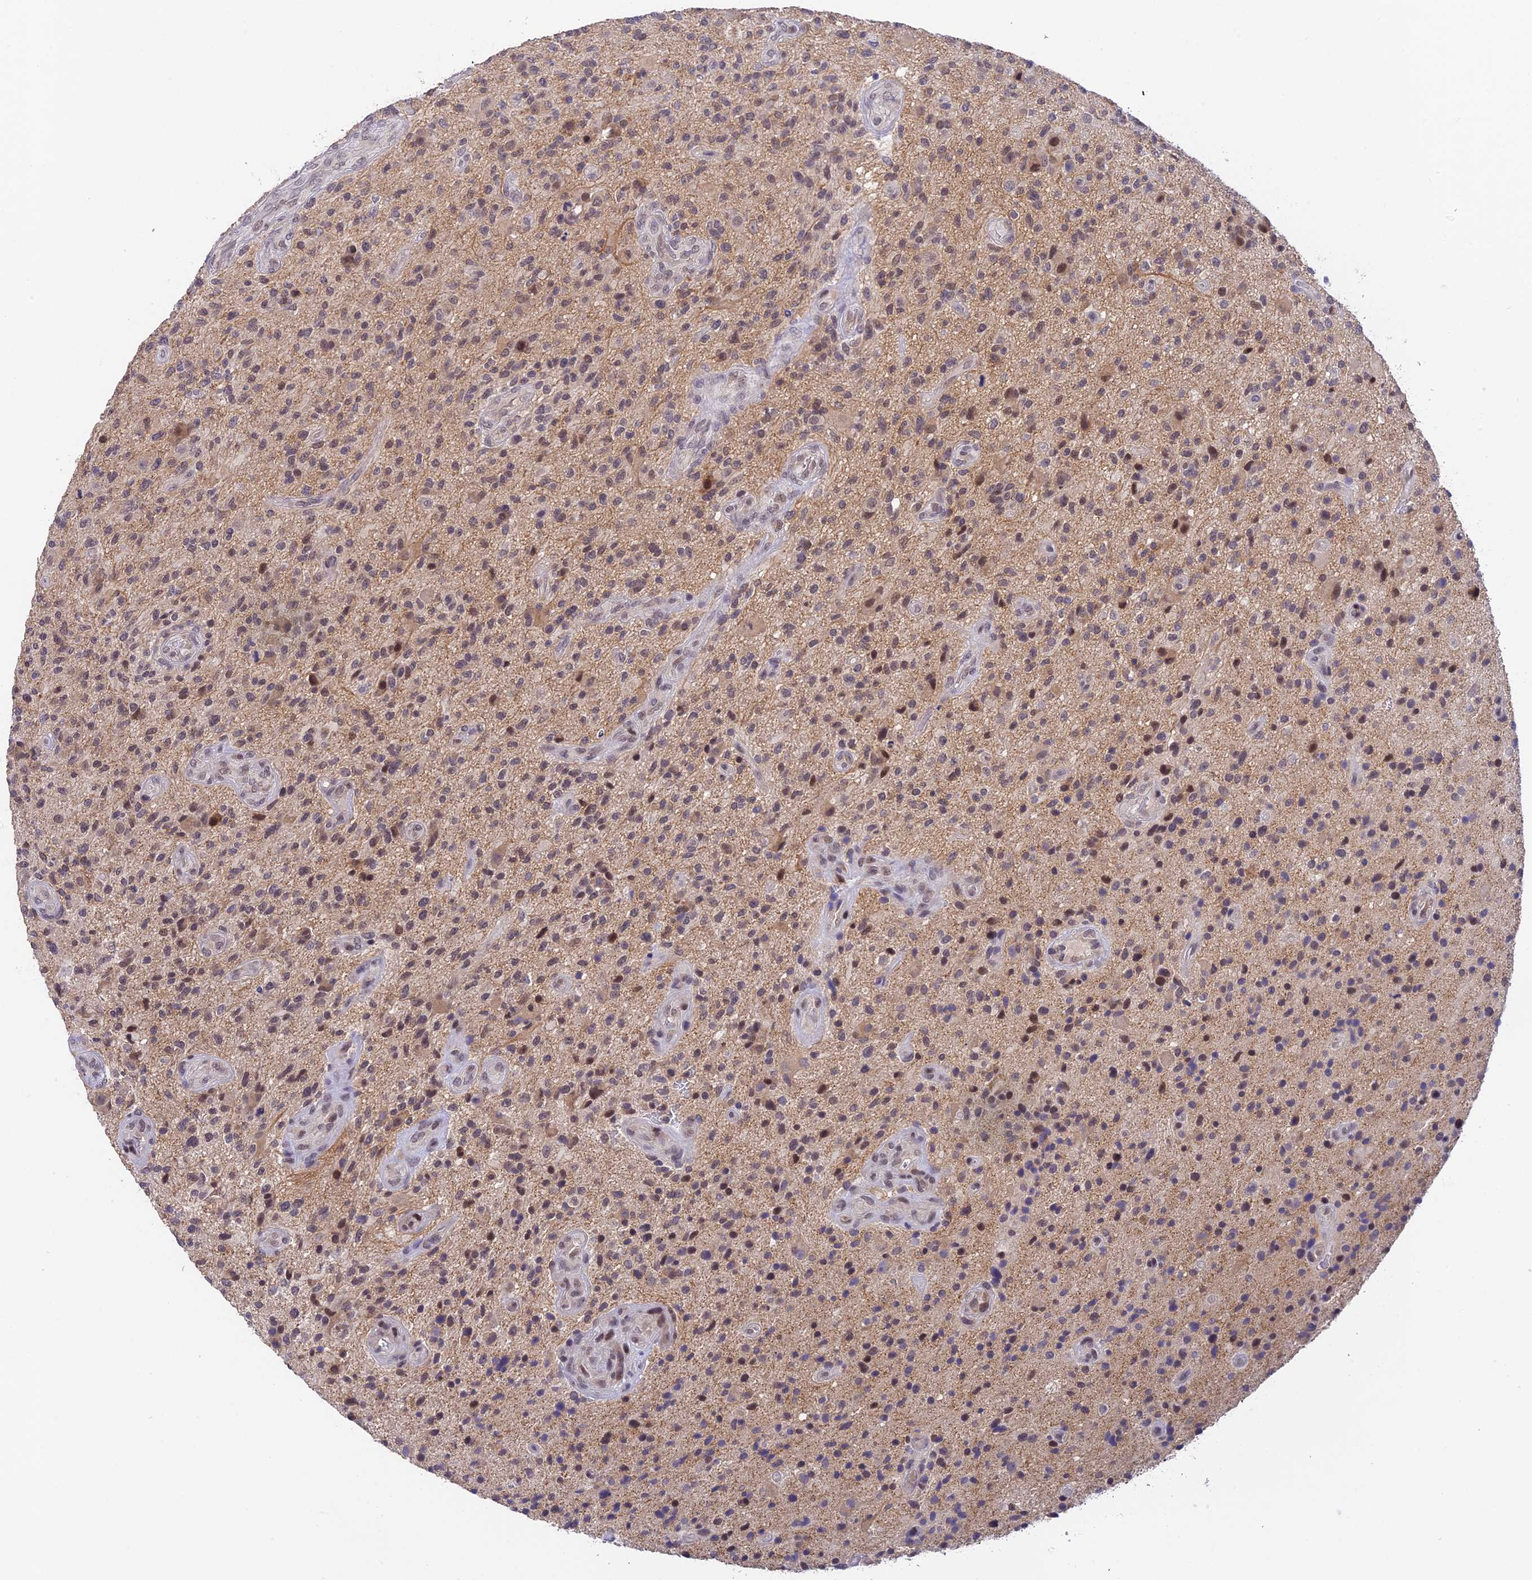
{"staining": {"intensity": "moderate", "quantity": "<25%", "location": "nuclear"}, "tissue": "glioma", "cell_type": "Tumor cells", "image_type": "cancer", "snomed": [{"axis": "morphology", "description": "Glioma, malignant, High grade"}, {"axis": "topography", "description": "Brain"}], "caption": "An immunohistochemistry (IHC) histopathology image of neoplastic tissue is shown. Protein staining in brown highlights moderate nuclear positivity in malignant high-grade glioma within tumor cells. (Stains: DAB (3,3'-diaminobenzidine) in brown, nuclei in blue, Microscopy: brightfield microscopy at high magnification).", "gene": "PEX16", "patient": {"sex": "male", "age": 47}}